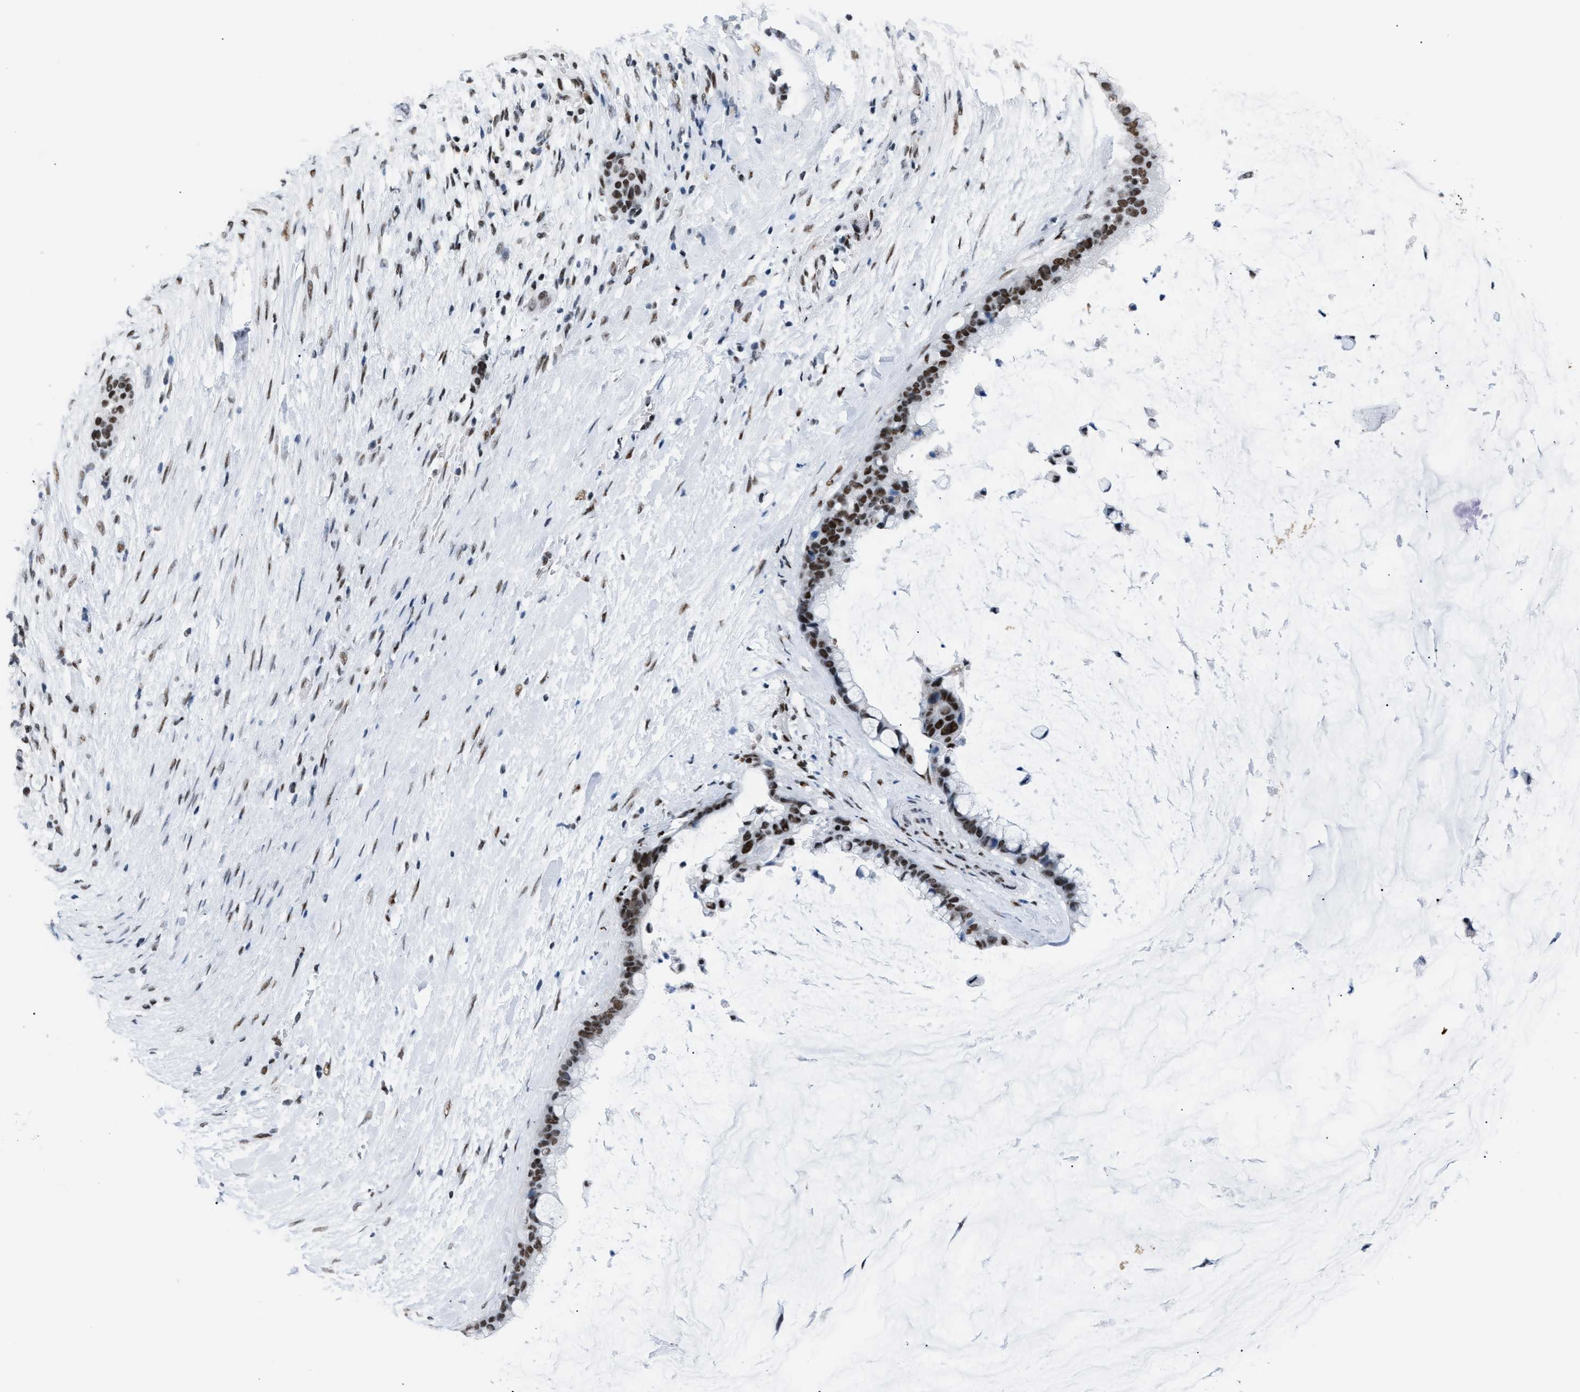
{"staining": {"intensity": "moderate", "quantity": ">75%", "location": "nuclear"}, "tissue": "pancreatic cancer", "cell_type": "Tumor cells", "image_type": "cancer", "snomed": [{"axis": "morphology", "description": "Adenocarcinoma, NOS"}, {"axis": "topography", "description": "Pancreas"}], "caption": "Immunohistochemical staining of human pancreatic cancer (adenocarcinoma) displays moderate nuclear protein positivity in approximately >75% of tumor cells.", "gene": "CCAR2", "patient": {"sex": "male", "age": 41}}